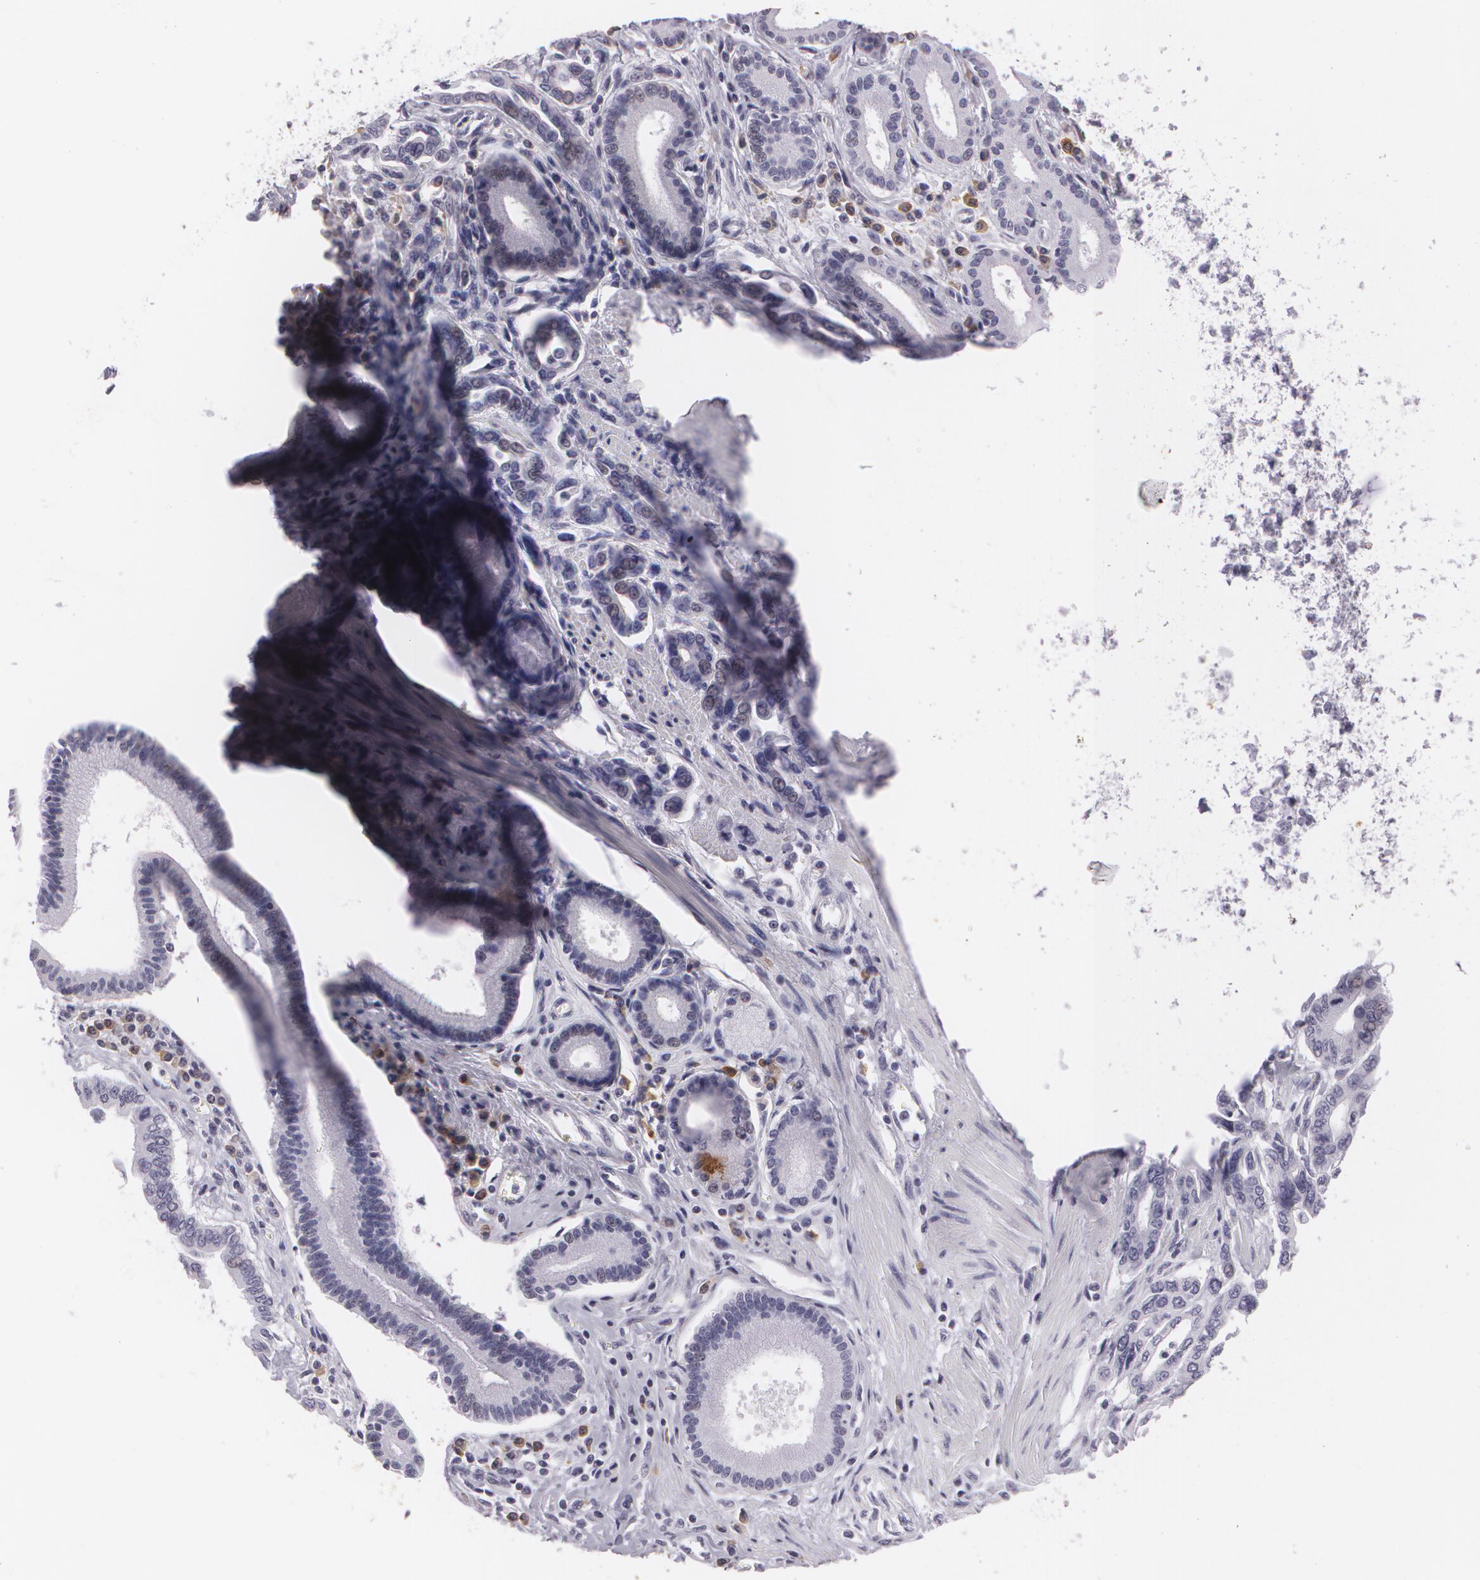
{"staining": {"intensity": "negative", "quantity": "none", "location": "none"}, "tissue": "pancreatic cancer", "cell_type": "Tumor cells", "image_type": "cancer", "snomed": [{"axis": "morphology", "description": "Adenocarcinoma, NOS"}, {"axis": "topography", "description": "Pancreas"}], "caption": "Protein analysis of adenocarcinoma (pancreatic) exhibits no significant expression in tumor cells. The staining is performed using DAB (3,3'-diaminobenzidine) brown chromogen with nuclei counter-stained in using hematoxylin.", "gene": "MAP2", "patient": {"sex": "female", "age": 57}}